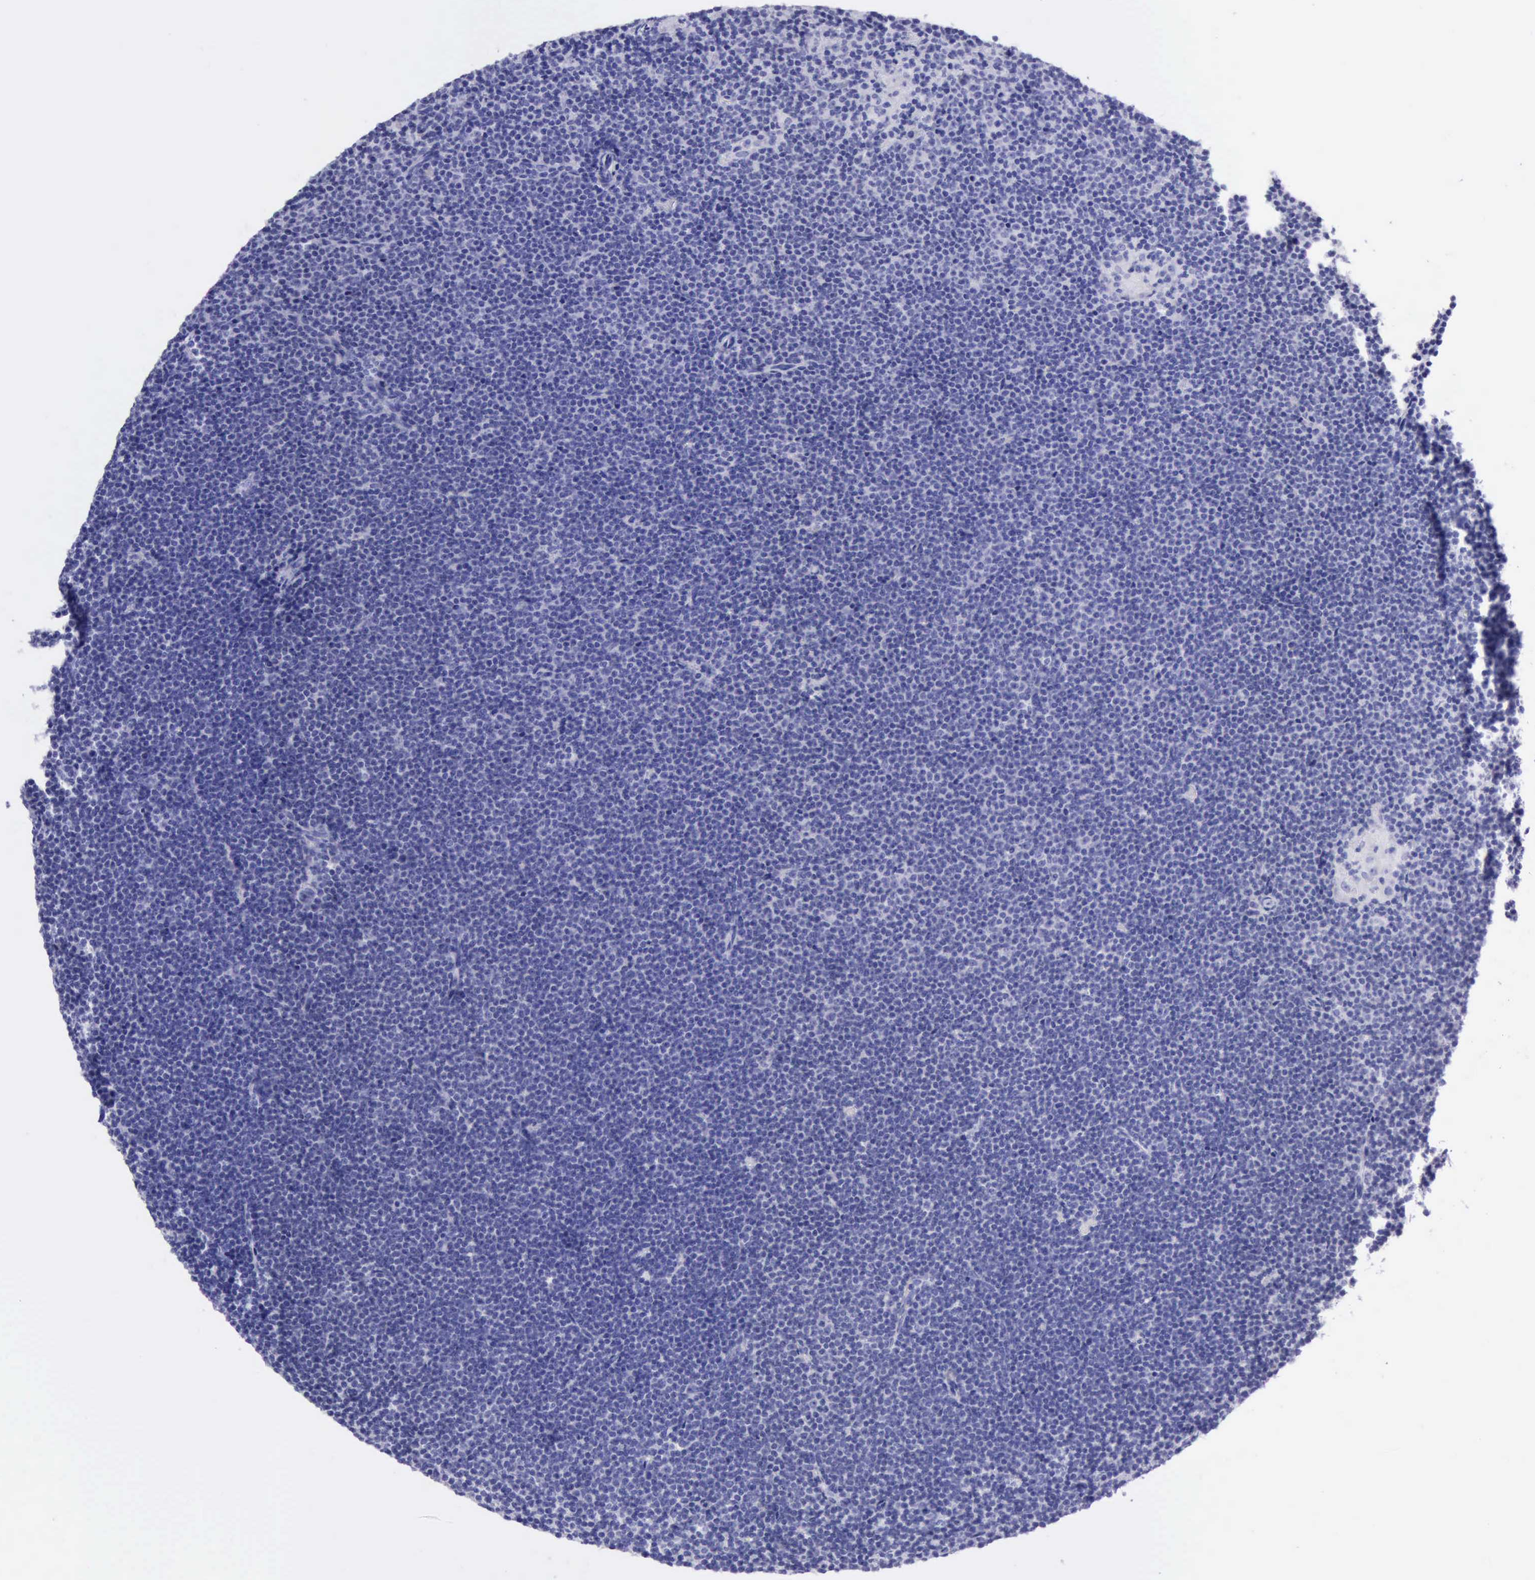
{"staining": {"intensity": "negative", "quantity": "none", "location": "none"}, "tissue": "lymphoma", "cell_type": "Tumor cells", "image_type": "cancer", "snomed": [{"axis": "morphology", "description": "Malignant lymphoma, non-Hodgkin's type, Low grade"}, {"axis": "topography", "description": "Lymph node"}], "caption": "Lymphoma stained for a protein using IHC exhibits no staining tumor cells.", "gene": "LRFN5", "patient": {"sex": "female", "age": 69}}